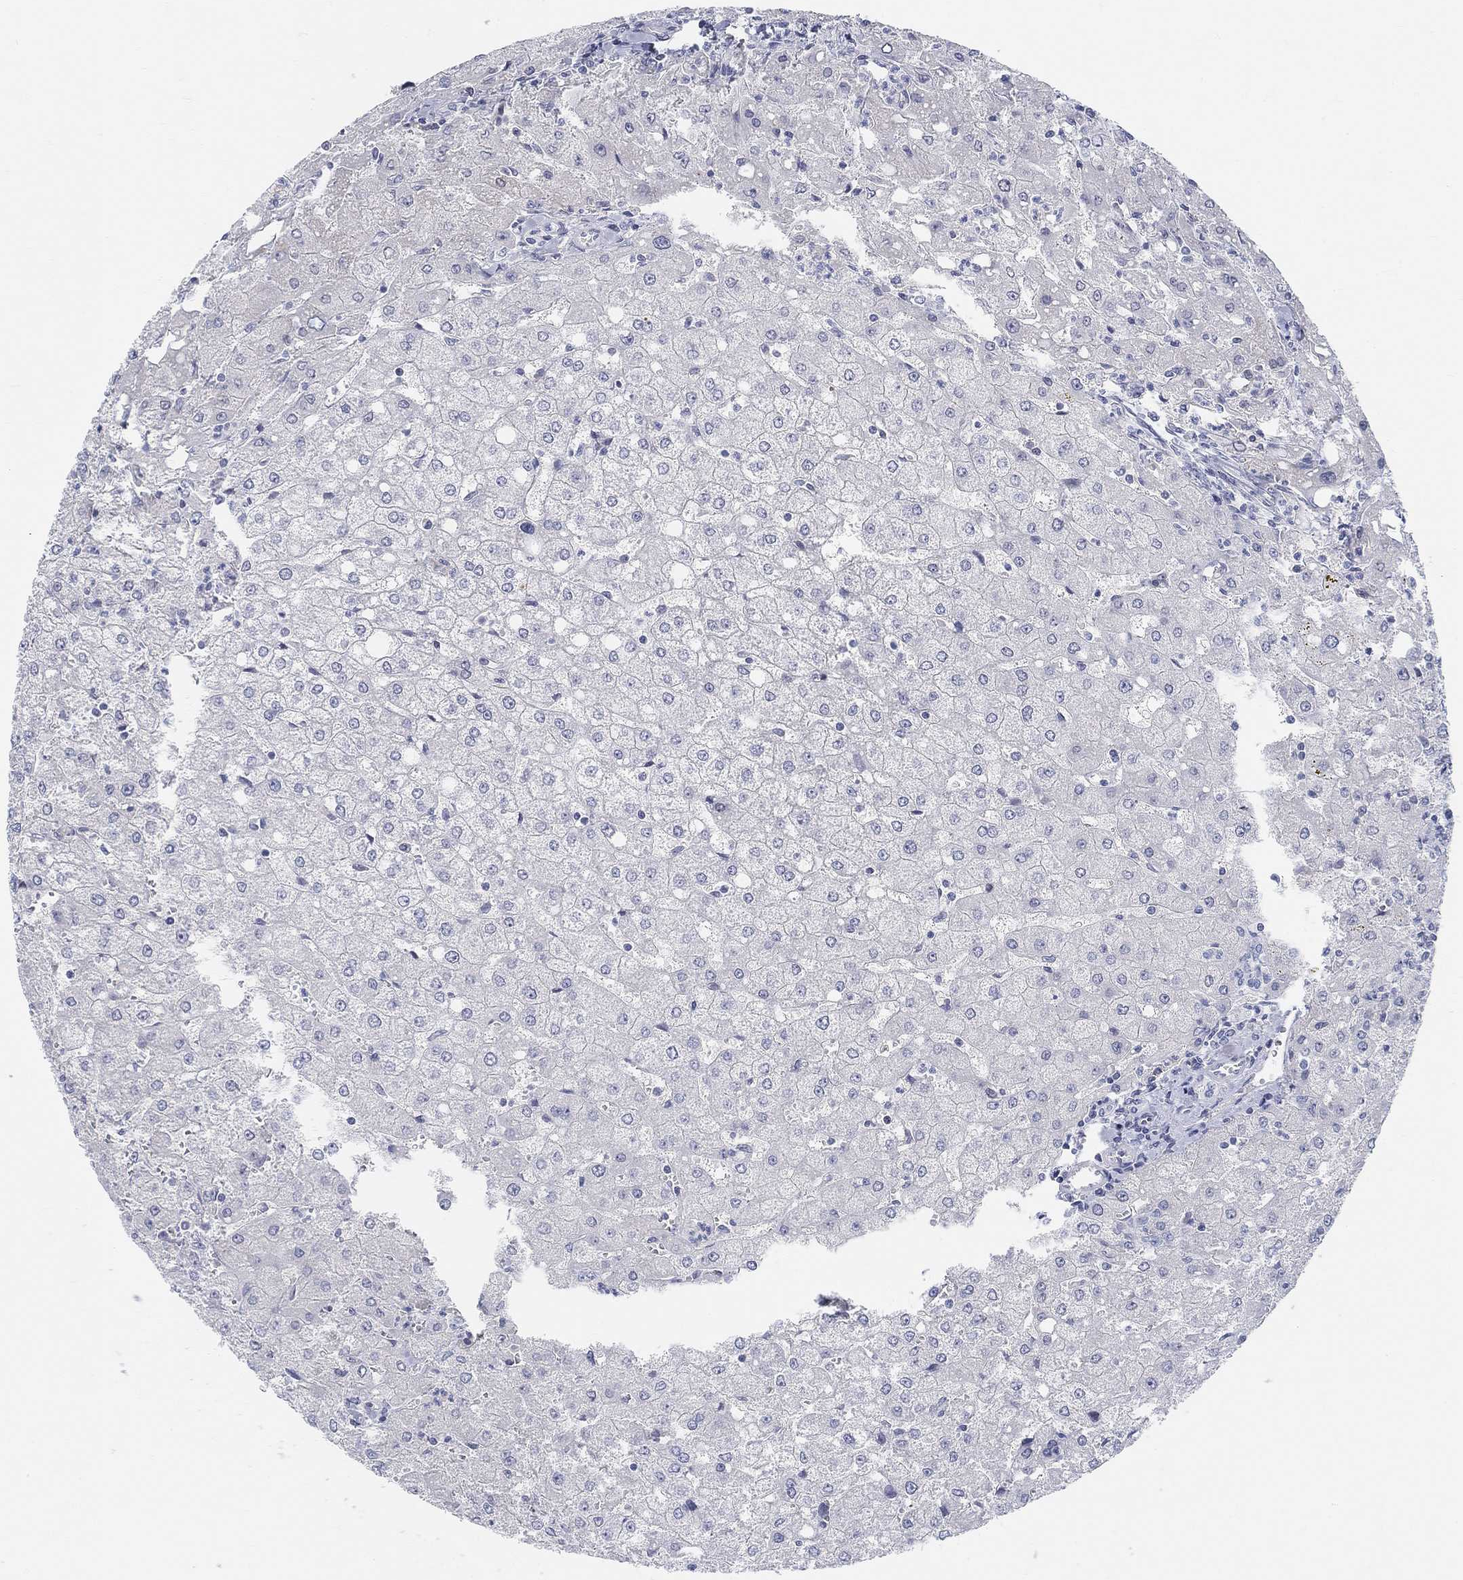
{"staining": {"intensity": "negative", "quantity": "none", "location": "none"}, "tissue": "liver", "cell_type": "Cholangiocytes", "image_type": "normal", "snomed": [{"axis": "morphology", "description": "Normal tissue, NOS"}, {"axis": "topography", "description": "Liver"}], "caption": "DAB (3,3'-diaminobenzidine) immunohistochemical staining of benign human liver shows no significant staining in cholangiocytes.", "gene": "SNTG2", "patient": {"sex": "female", "age": 53}}